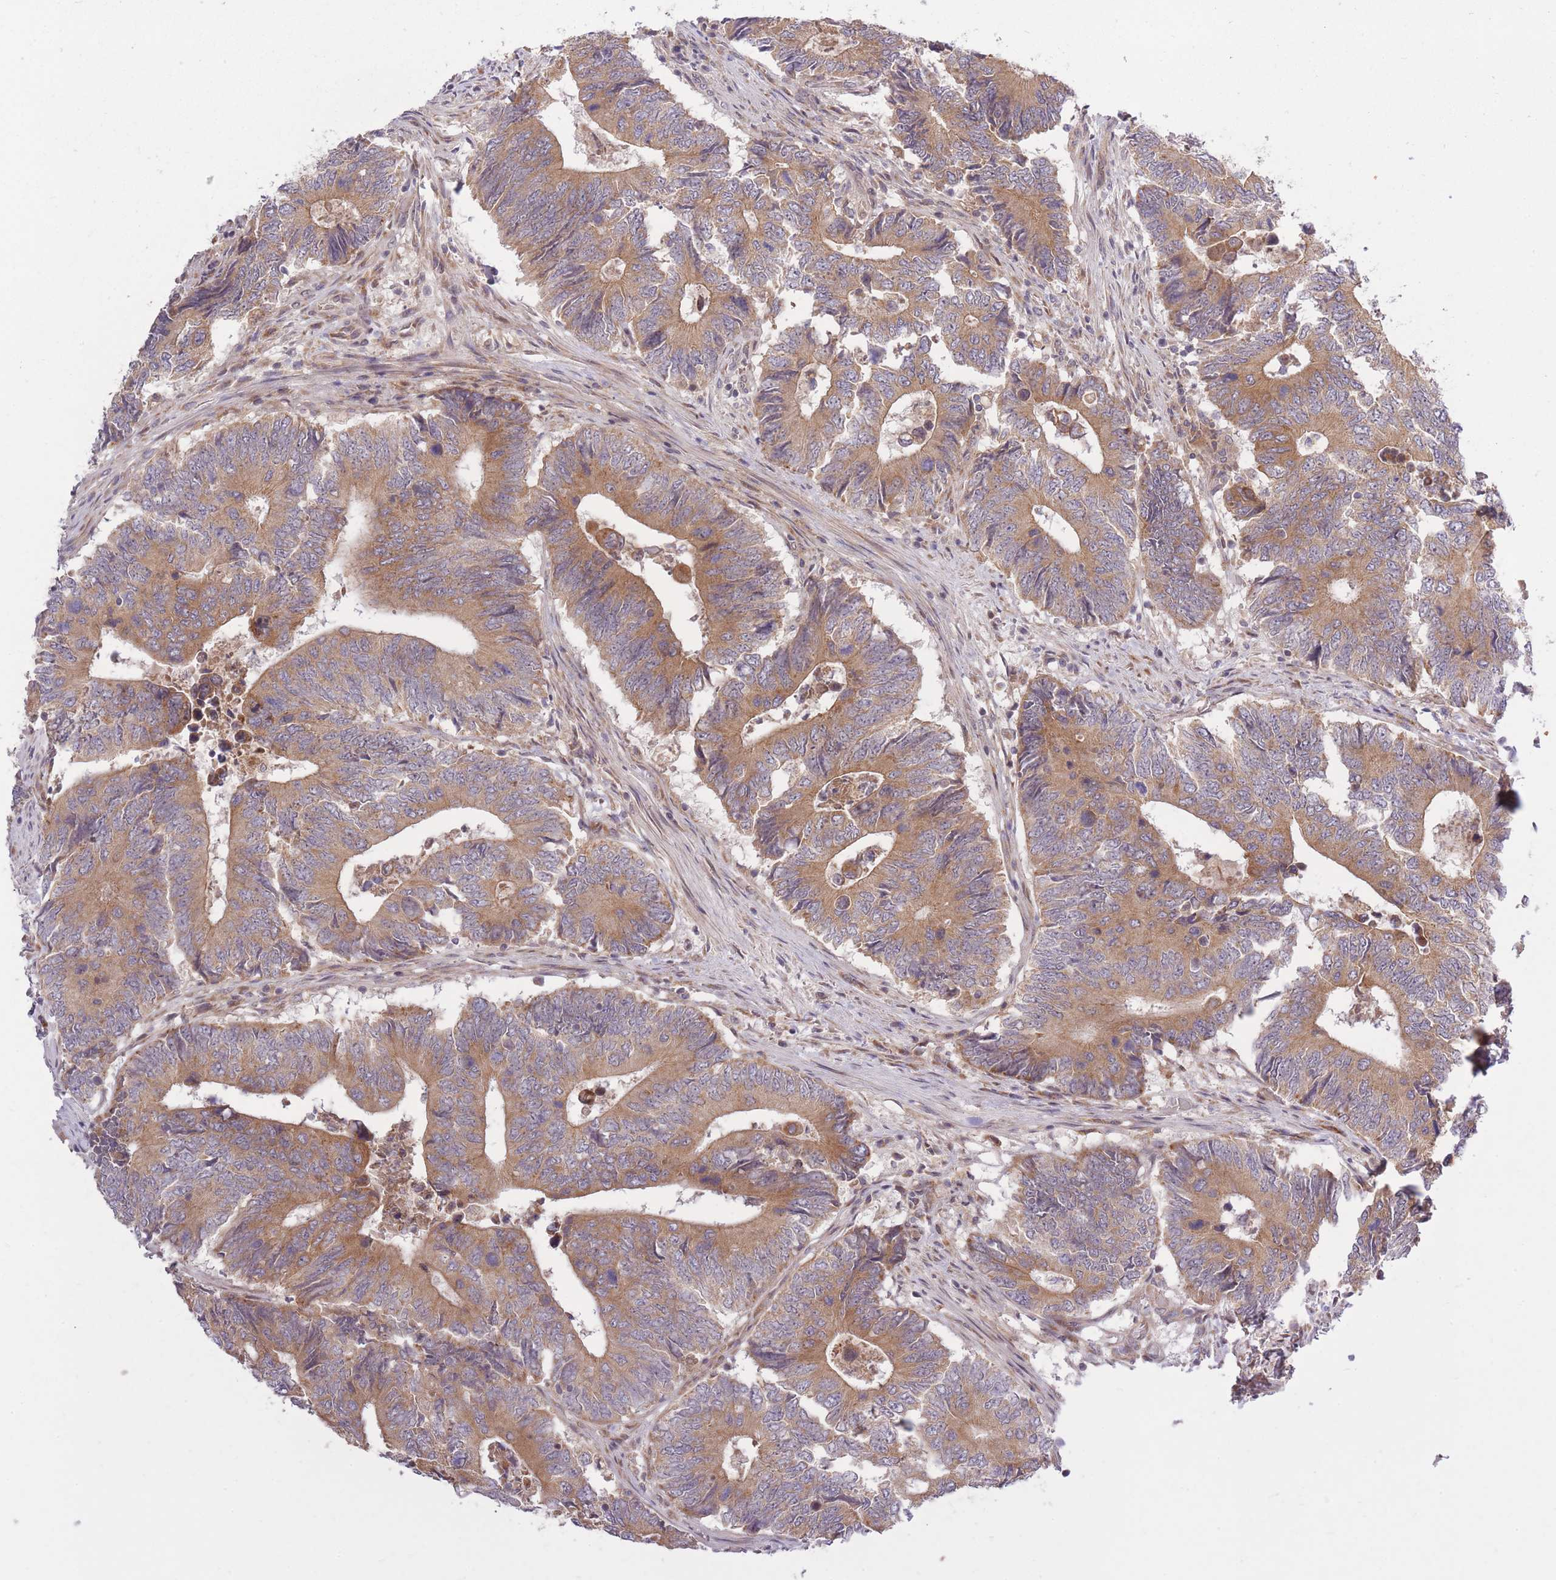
{"staining": {"intensity": "moderate", "quantity": ">75%", "location": "cytoplasmic/membranous"}, "tissue": "colorectal cancer", "cell_type": "Tumor cells", "image_type": "cancer", "snomed": [{"axis": "morphology", "description": "Adenocarcinoma, NOS"}, {"axis": "topography", "description": "Colon"}], "caption": "Moderate cytoplasmic/membranous protein expression is seen in approximately >75% of tumor cells in colorectal cancer (adenocarcinoma). Immunohistochemistry (ihc) stains the protein of interest in brown and the nuclei are stained blue.", "gene": "ZNF391", "patient": {"sex": "male", "age": 87}}